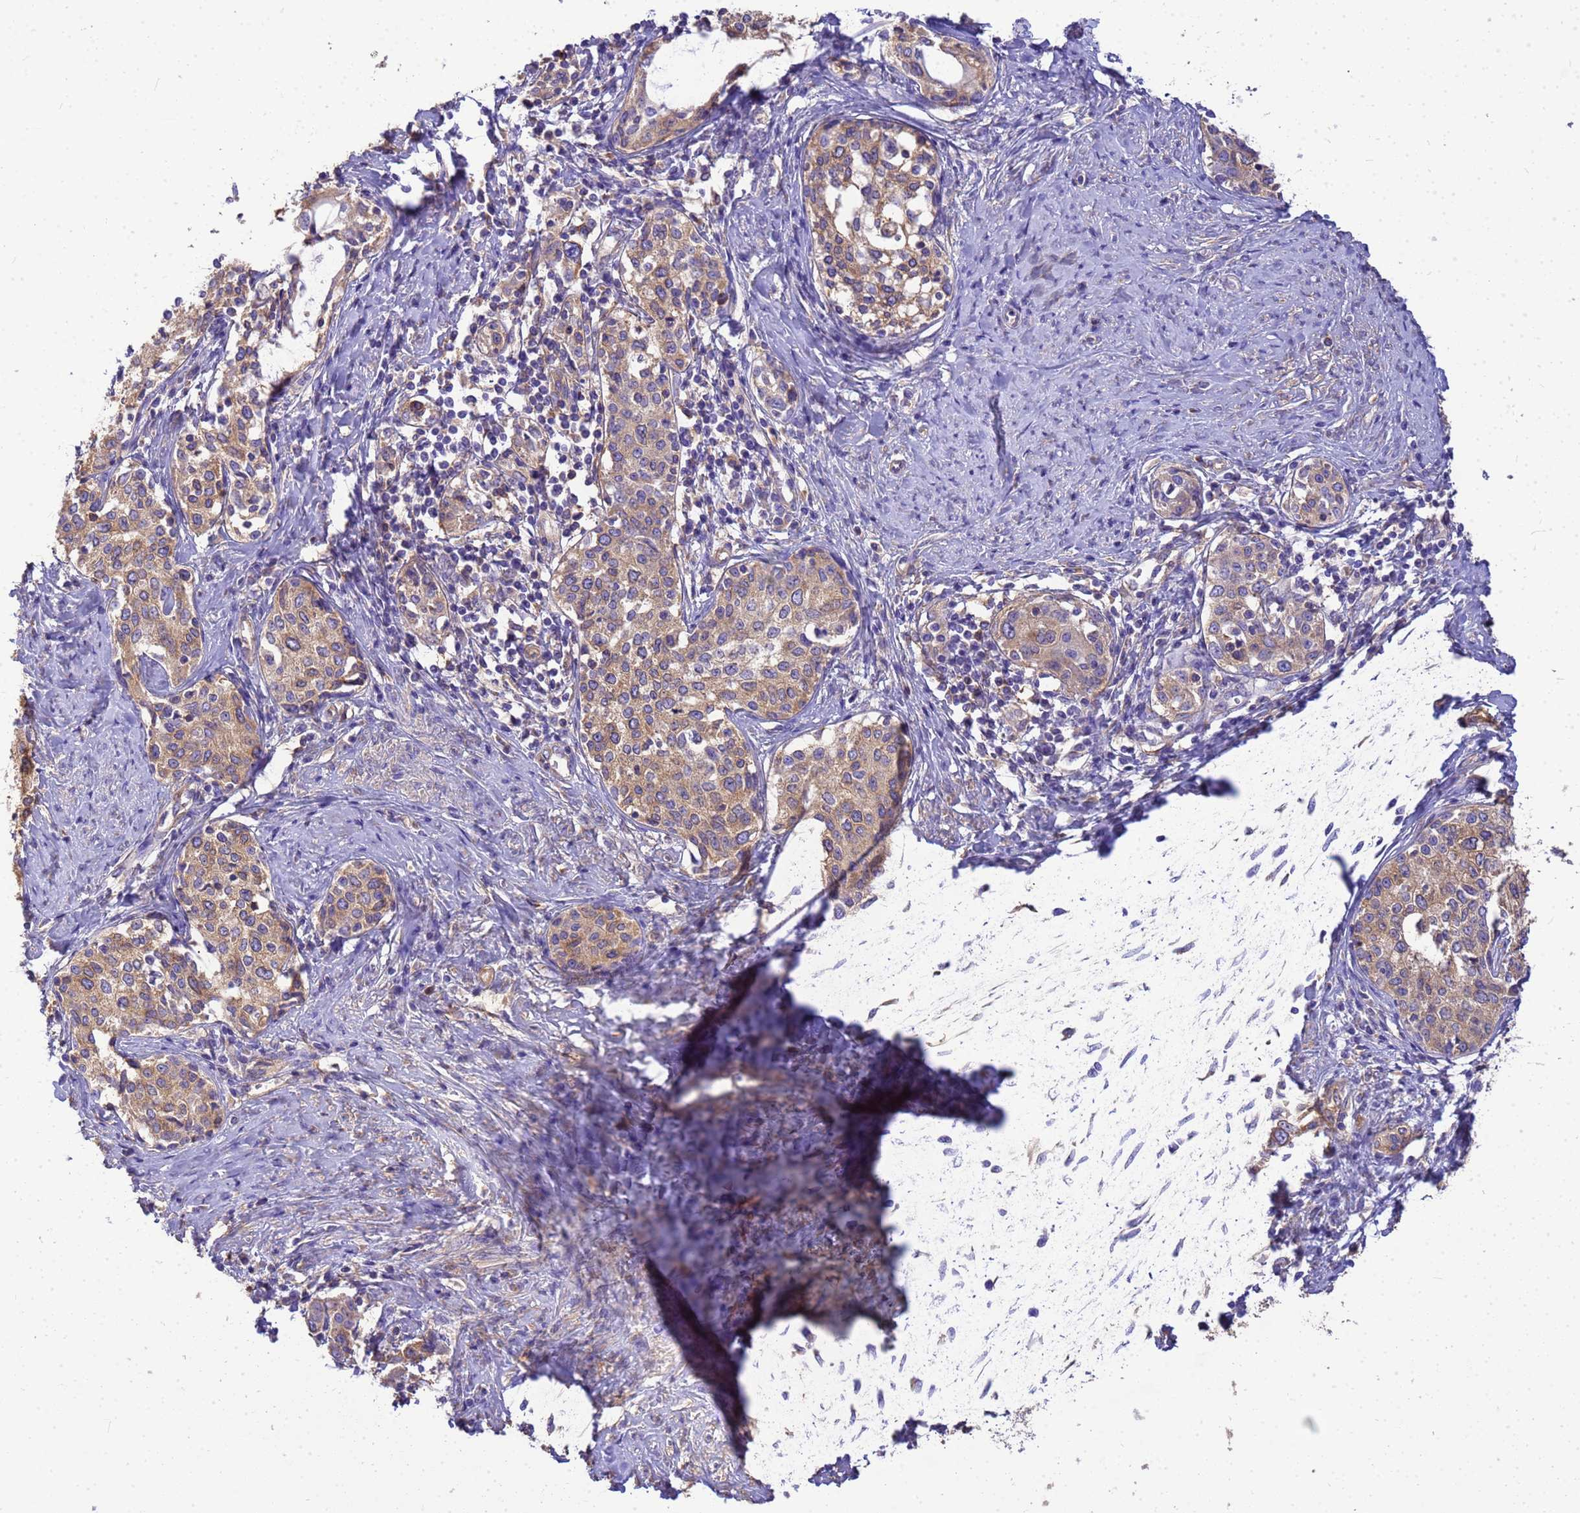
{"staining": {"intensity": "moderate", "quantity": ">75%", "location": "cytoplasmic/membranous"}, "tissue": "cervical cancer", "cell_type": "Tumor cells", "image_type": "cancer", "snomed": [{"axis": "morphology", "description": "Squamous cell carcinoma, NOS"}, {"axis": "morphology", "description": "Adenocarcinoma, NOS"}, {"axis": "topography", "description": "Cervix"}], "caption": "This is a photomicrograph of immunohistochemistry (IHC) staining of cervical adenocarcinoma, which shows moderate positivity in the cytoplasmic/membranous of tumor cells.", "gene": "TUBB1", "patient": {"sex": "female", "age": 52}}